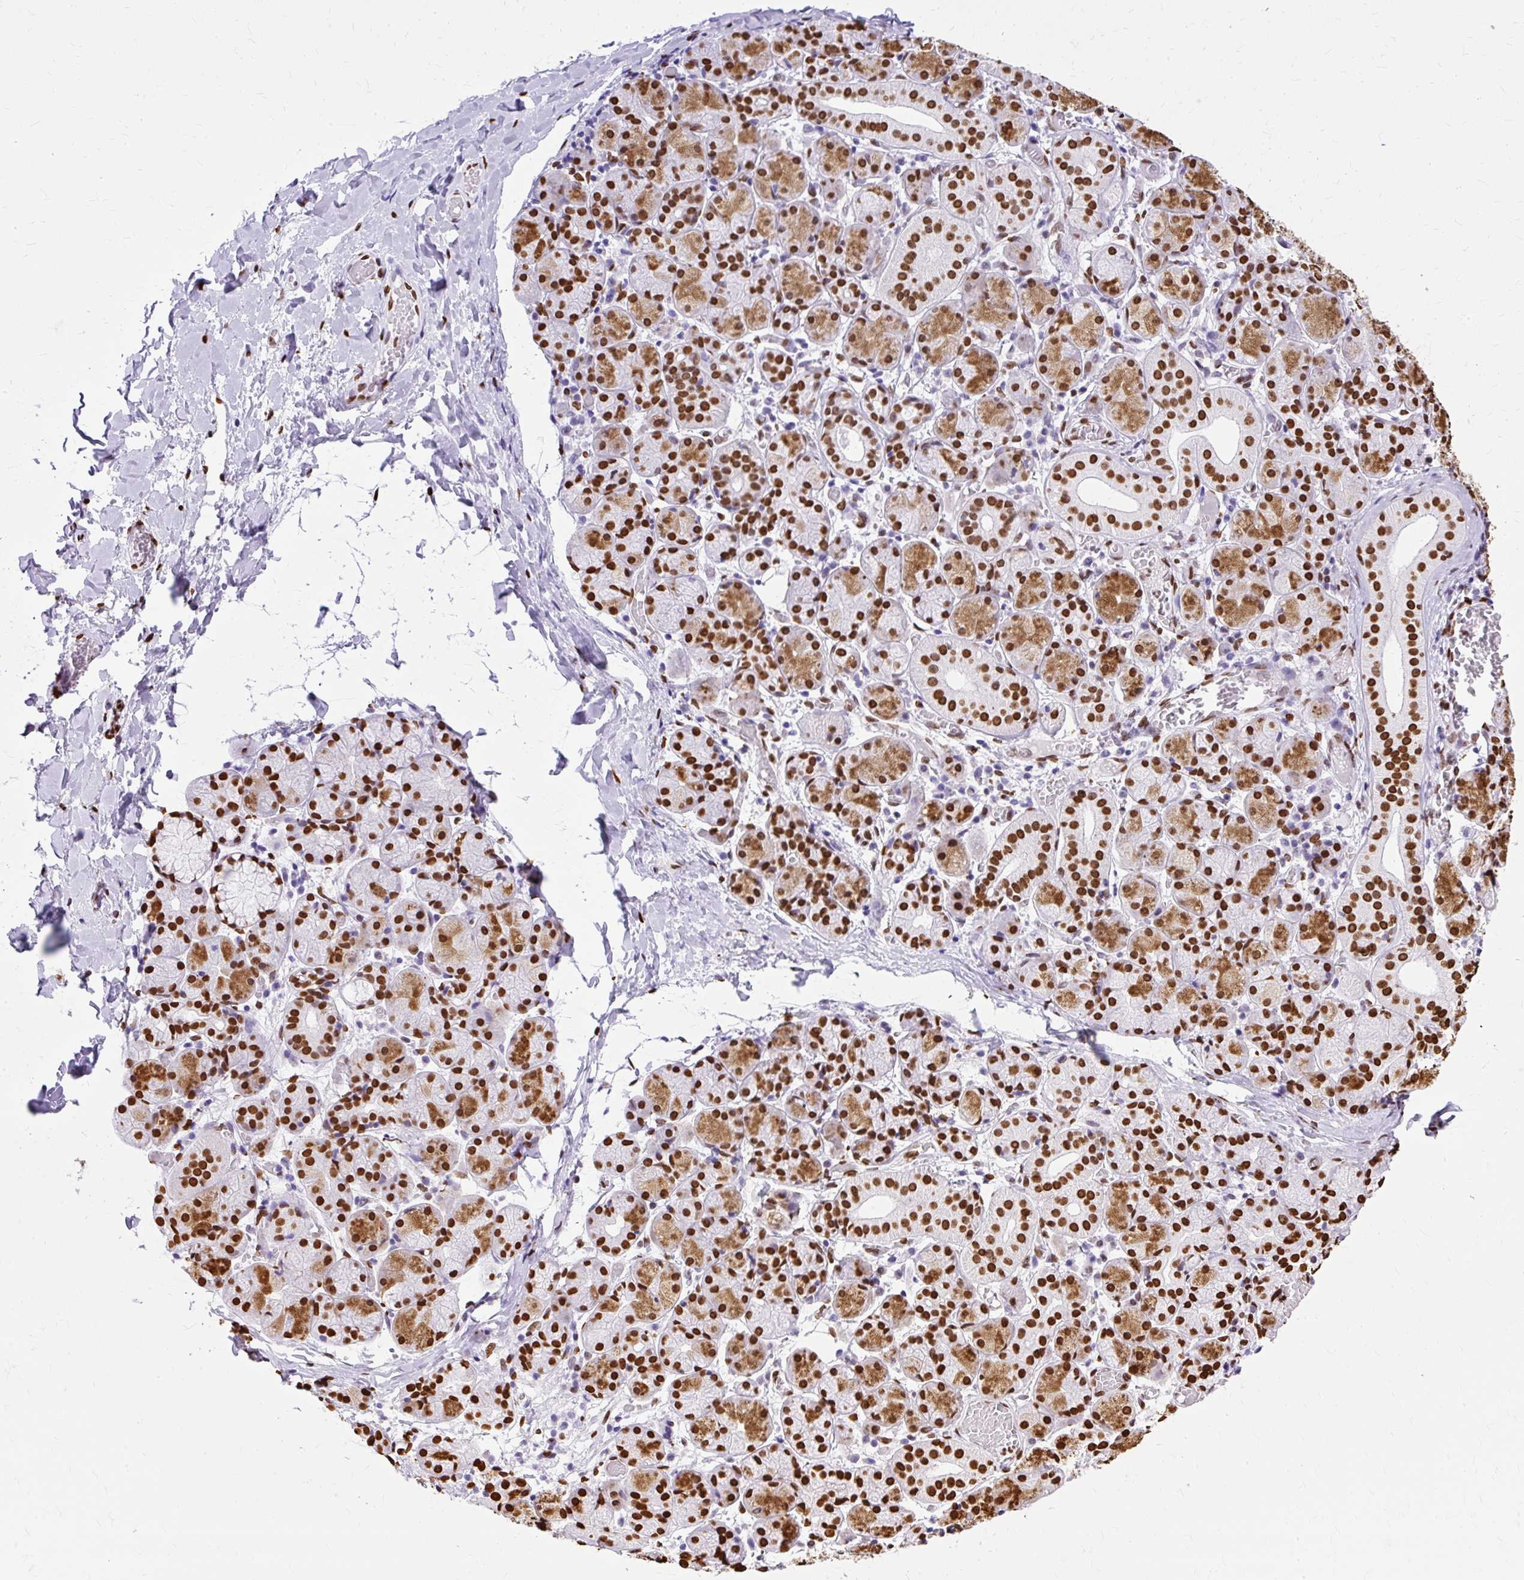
{"staining": {"intensity": "strong", "quantity": ">75%", "location": "nuclear"}, "tissue": "salivary gland", "cell_type": "Glandular cells", "image_type": "normal", "snomed": [{"axis": "morphology", "description": "Normal tissue, NOS"}, {"axis": "topography", "description": "Salivary gland"}], "caption": "Brown immunohistochemical staining in benign salivary gland displays strong nuclear staining in approximately >75% of glandular cells.", "gene": "TMEM184C", "patient": {"sex": "female", "age": 24}}